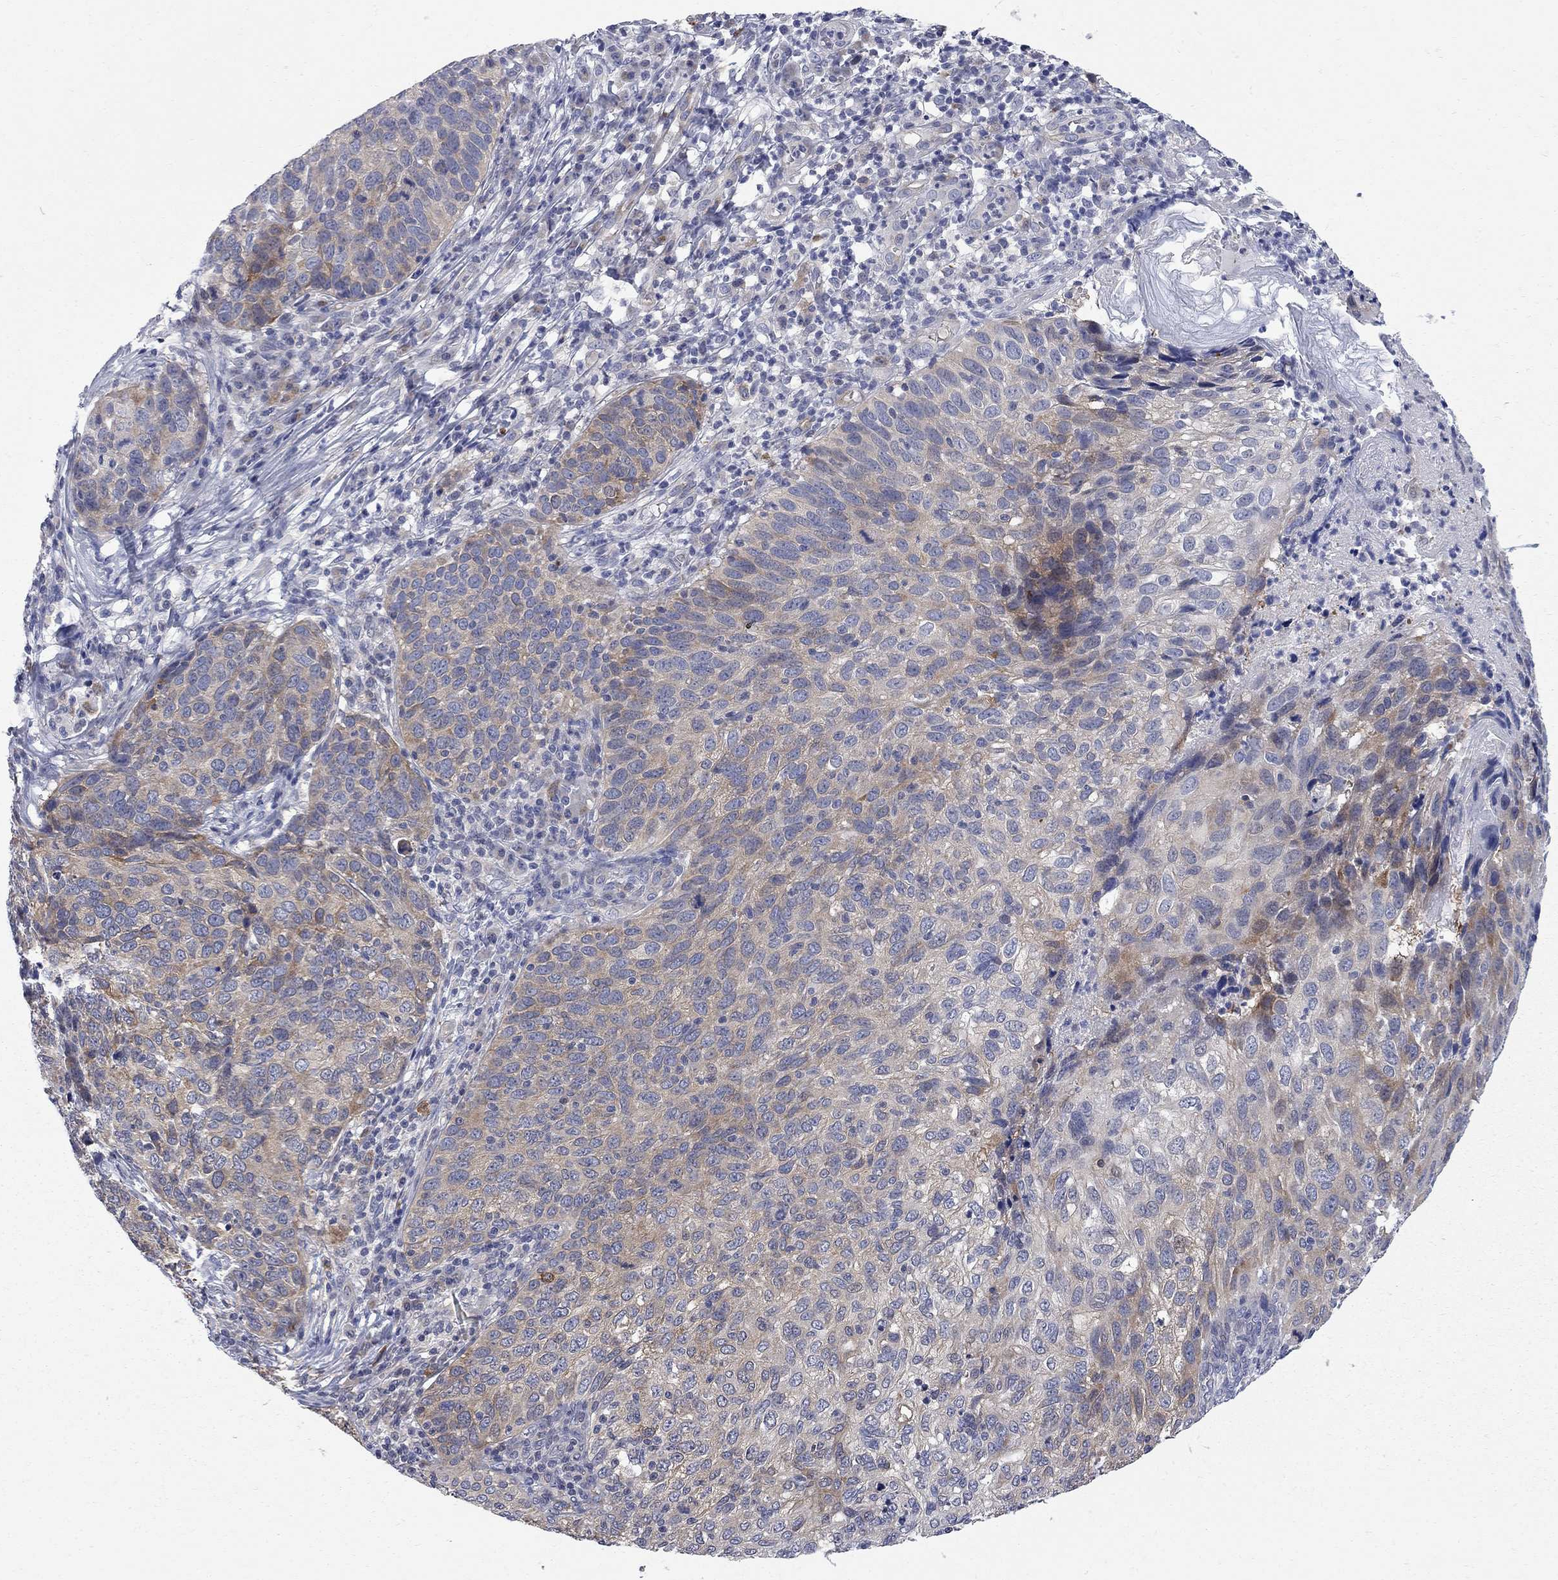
{"staining": {"intensity": "moderate", "quantity": "<25%", "location": "cytoplasmic/membranous"}, "tissue": "skin cancer", "cell_type": "Tumor cells", "image_type": "cancer", "snomed": [{"axis": "morphology", "description": "Squamous cell carcinoma, NOS"}, {"axis": "topography", "description": "Skin"}], "caption": "There is low levels of moderate cytoplasmic/membranous expression in tumor cells of skin cancer, as demonstrated by immunohistochemical staining (brown color).", "gene": "GALNT8", "patient": {"sex": "male", "age": 92}}